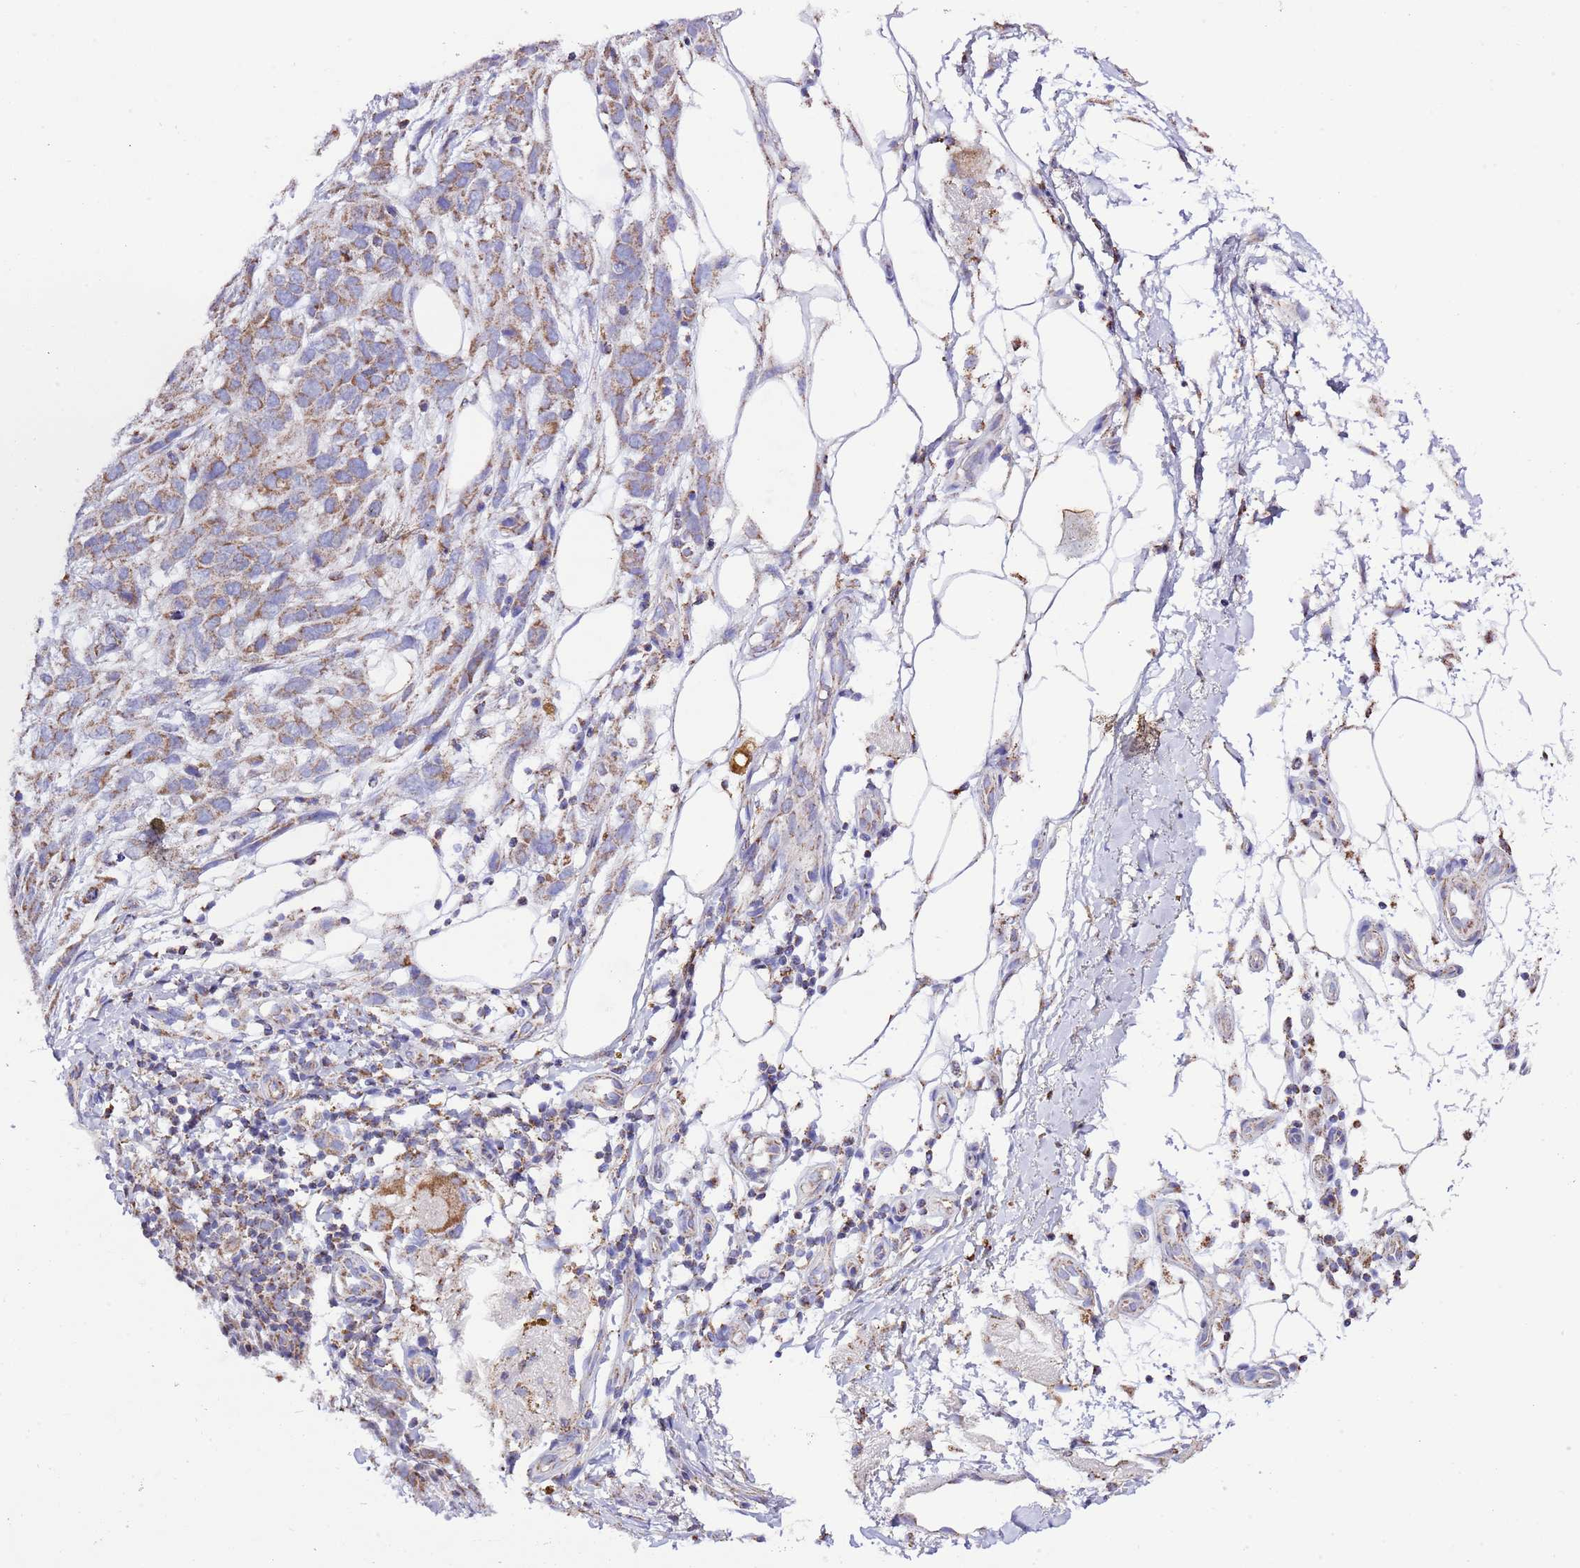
{"staining": {"intensity": "moderate", "quantity": ">75%", "location": "cytoplasmic/membranous"}, "tissue": "melanoma", "cell_type": "Tumor cells", "image_type": "cancer", "snomed": [{"axis": "morphology", "description": "Normal morphology"}, {"axis": "morphology", "description": "Malignant melanoma, NOS"}, {"axis": "topography", "description": "Skin"}], "caption": "Immunohistochemistry (IHC) photomicrograph of neoplastic tissue: melanoma stained using IHC demonstrates medium levels of moderate protein expression localized specifically in the cytoplasmic/membranous of tumor cells, appearing as a cytoplasmic/membranous brown color.", "gene": "TEKTIP1", "patient": {"sex": "female", "age": 72}}